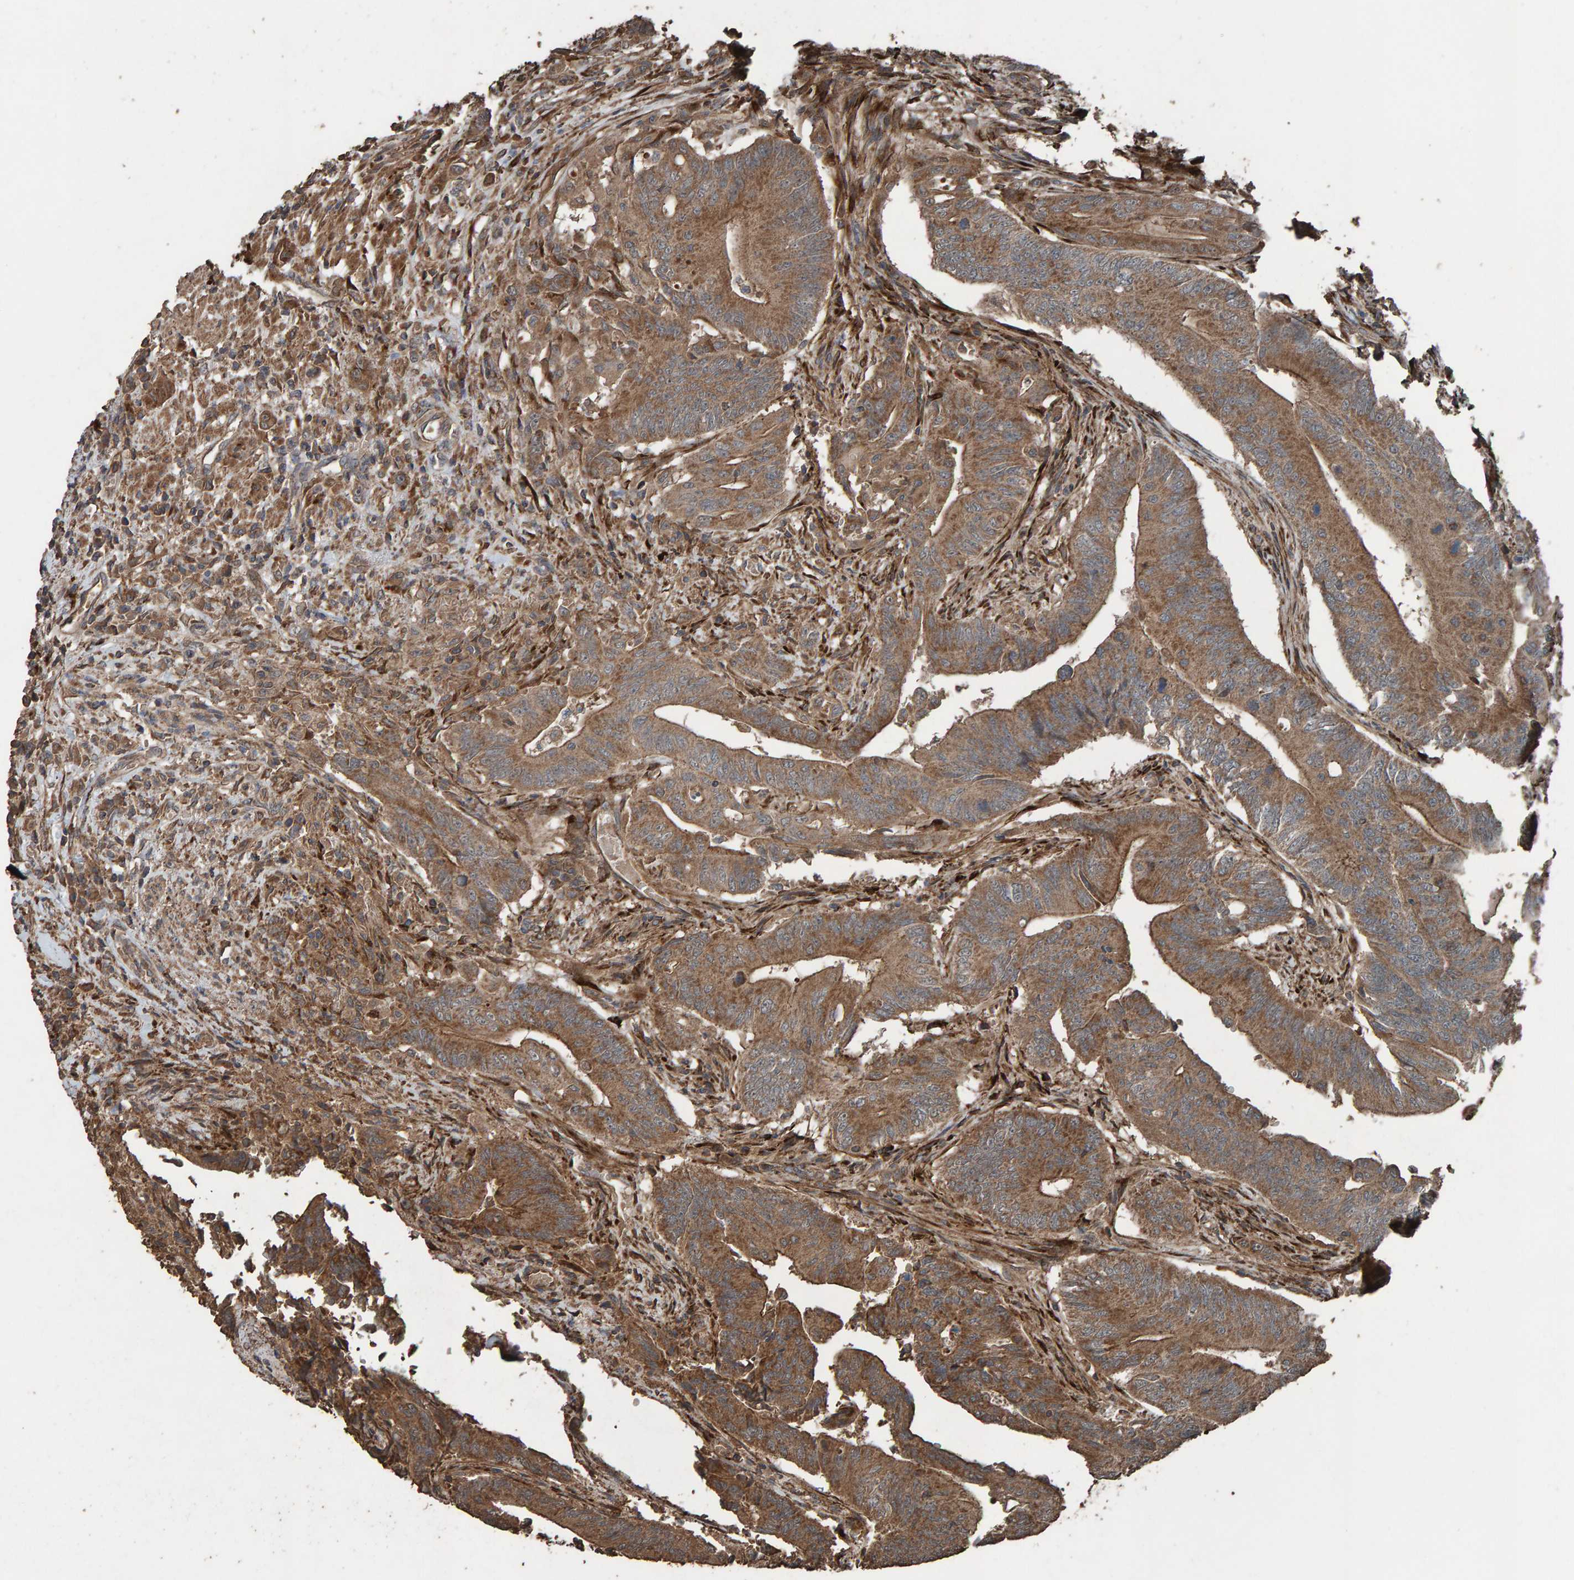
{"staining": {"intensity": "moderate", "quantity": ">75%", "location": "cytoplasmic/membranous"}, "tissue": "colorectal cancer", "cell_type": "Tumor cells", "image_type": "cancer", "snomed": [{"axis": "morphology", "description": "Adenoma, NOS"}, {"axis": "morphology", "description": "Adenocarcinoma, NOS"}, {"axis": "topography", "description": "Colon"}], "caption": "Protein analysis of adenocarcinoma (colorectal) tissue reveals moderate cytoplasmic/membranous expression in approximately >75% of tumor cells.", "gene": "DUS1L", "patient": {"sex": "male", "age": 79}}